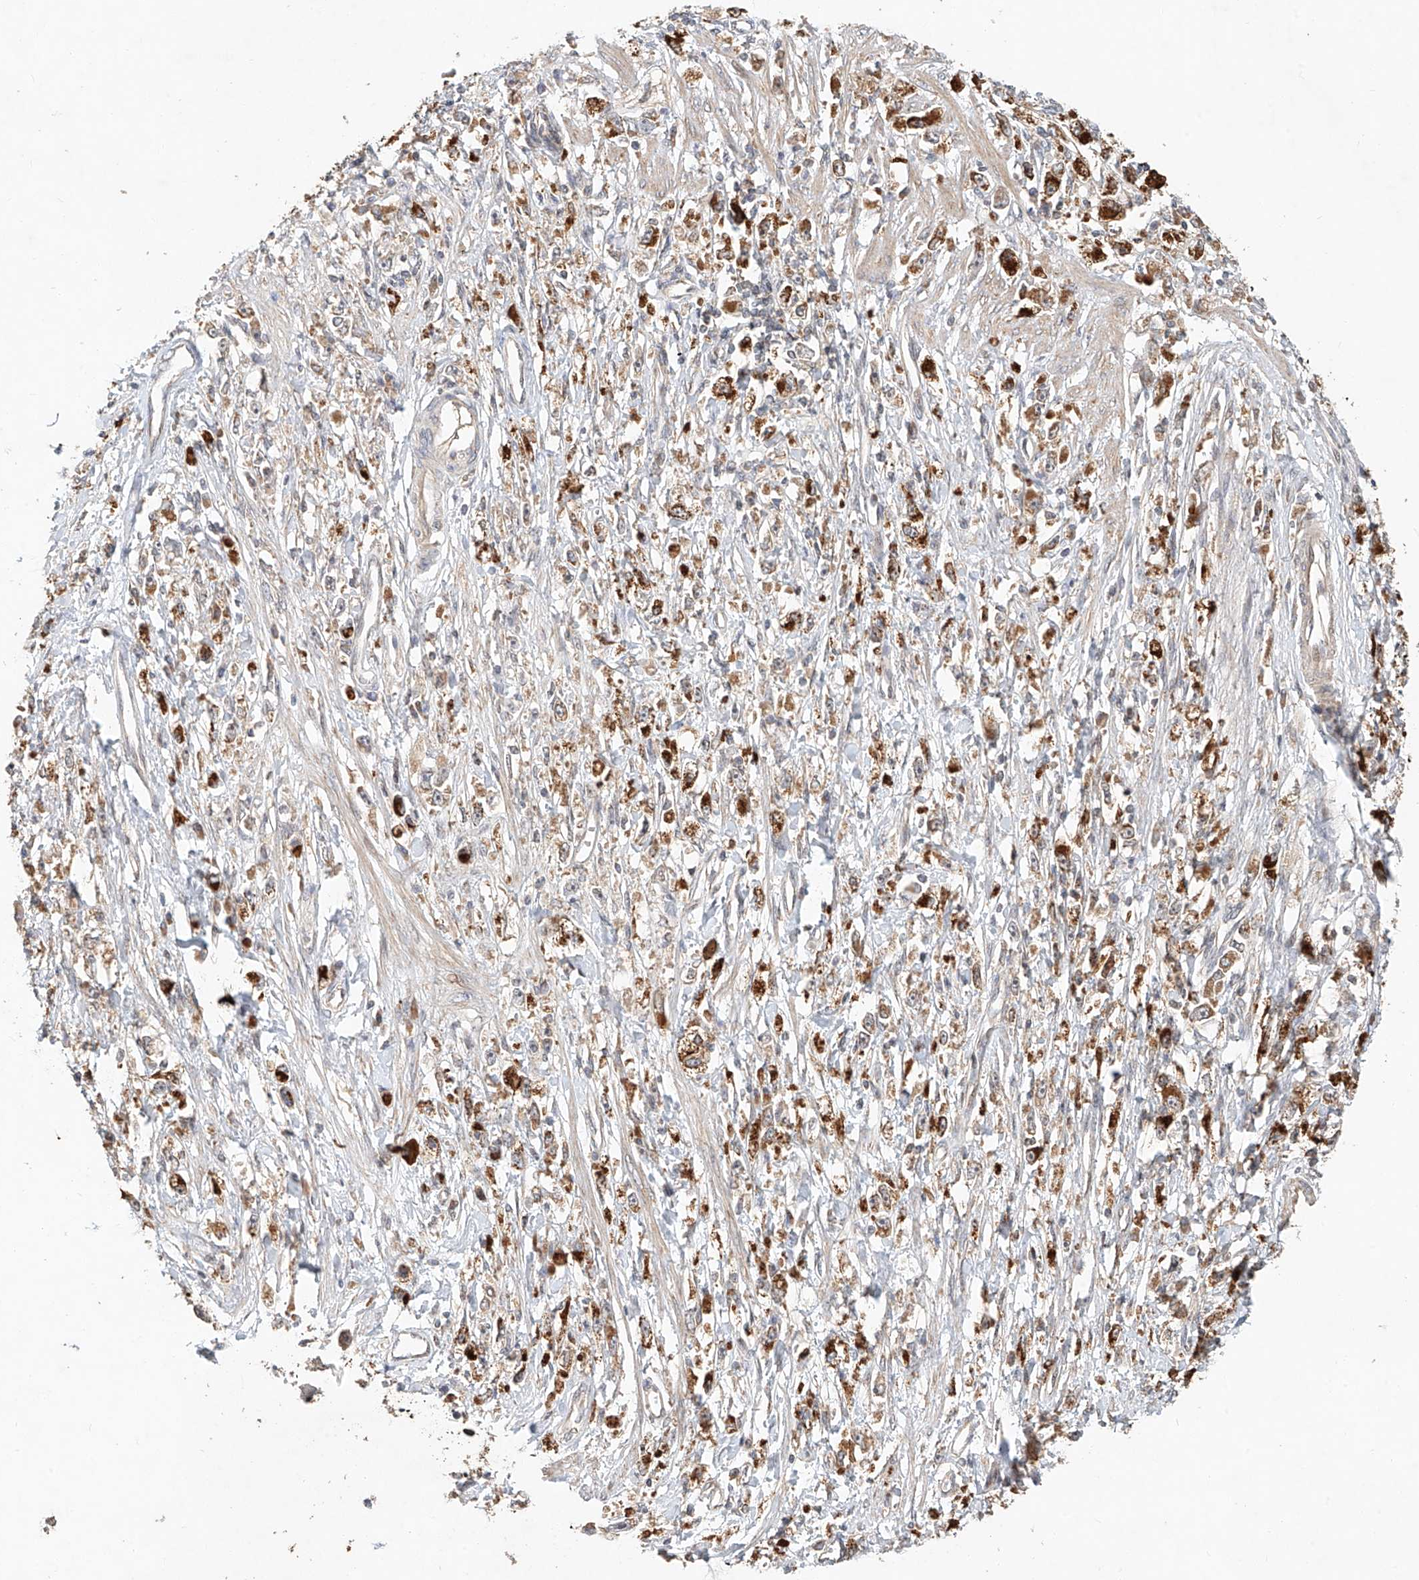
{"staining": {"intensity": "strong", "quantity": ">75%", "location": "cytoplasmic/membranous"}, "tissue": "stomach cancer", "cell_type": "Tumor cells", "image_type": "cancer", "snomed": [{"axis": "morphology", "description": "Adenocarcinoma, NOS"}, {"axis": "topography", "description": "Stomach"}], "caption": "The immunohistochemical stain shows strong cytoplasmic/membranous staining in tumor cells of stomach adenocarcinoma tissue.", "gene": "TMEM61", "patient": {"sex": "female", "age": 59}}